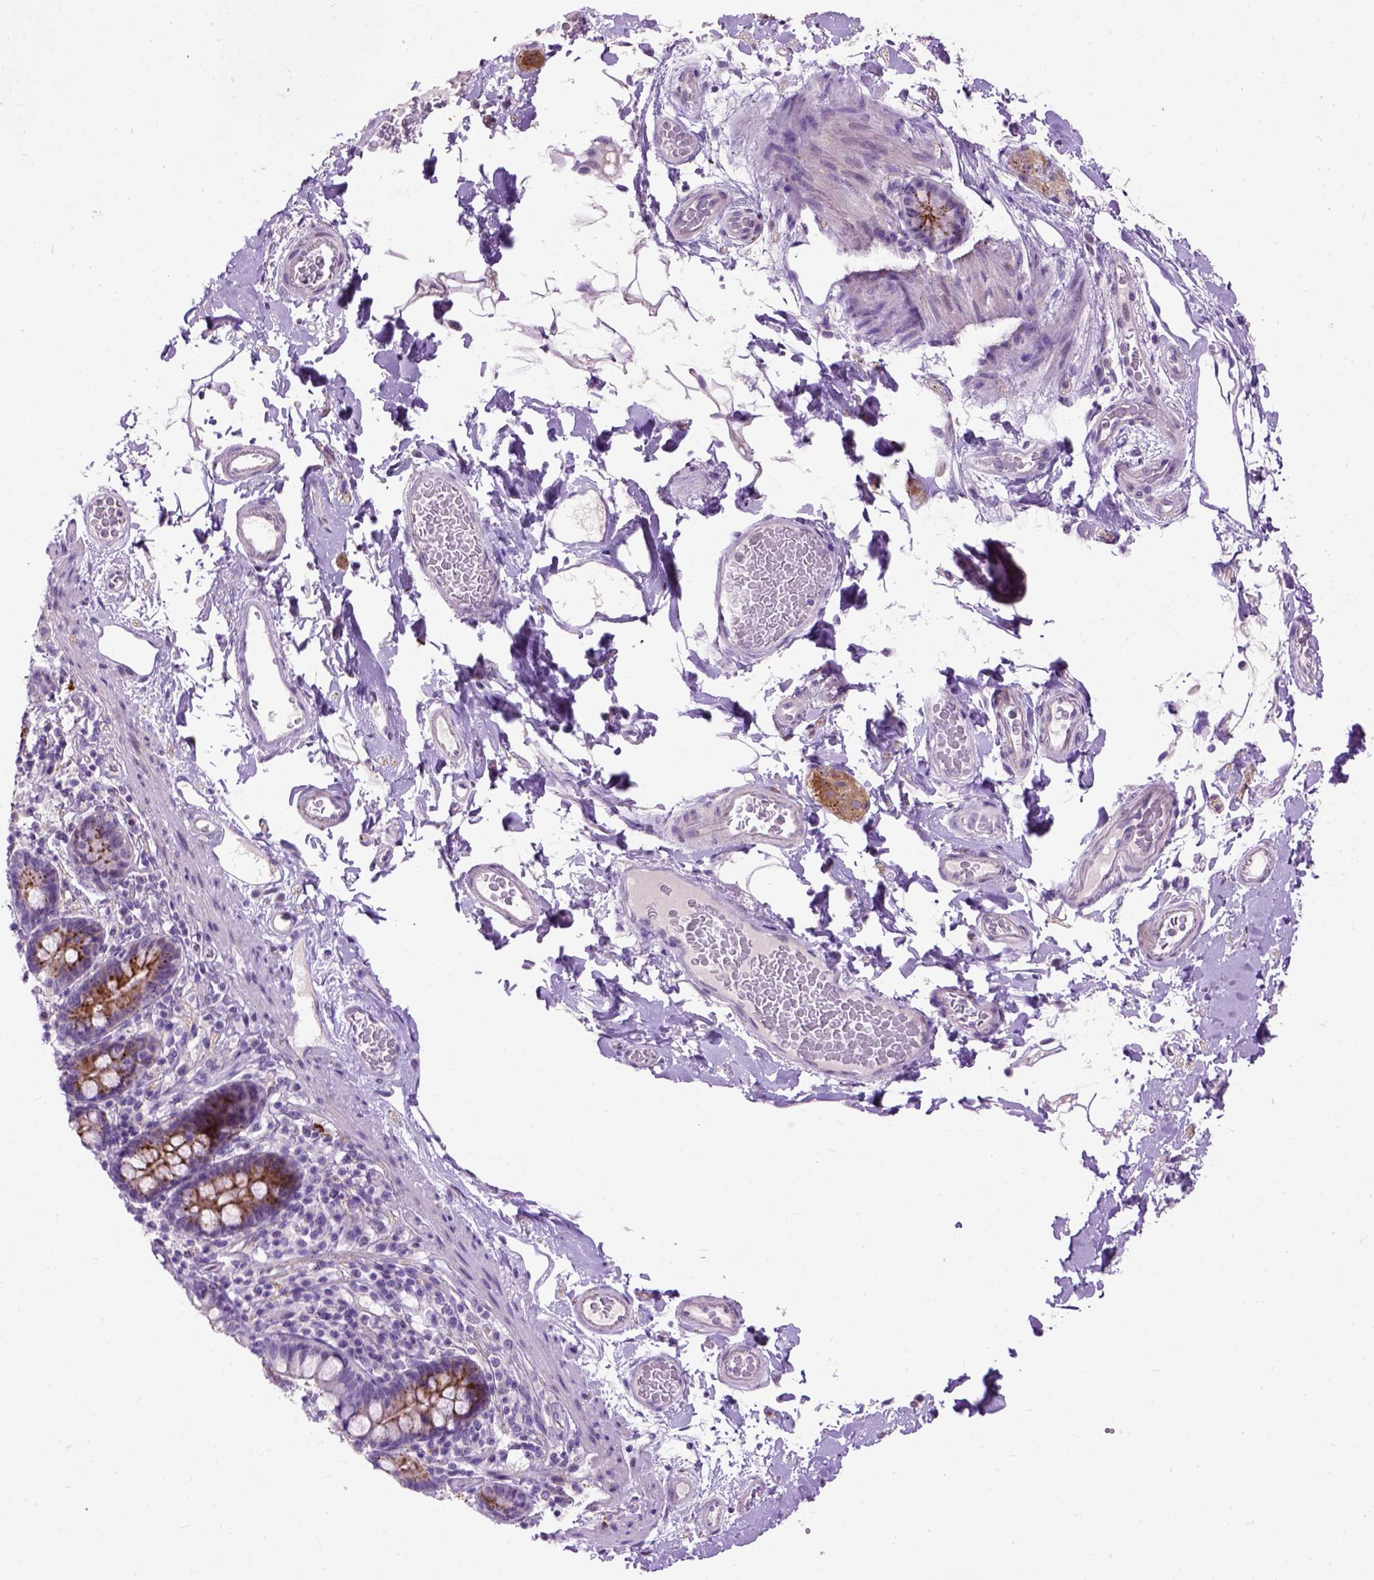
{"staining": {"intensity": "weak", "quantity": "<25%", "location": "cytoplasmic/membranous"}, "tissue": "smooth muscle", "cell_type": "Smooth muscle cells", "image_type": "normal", "snomed": [{"axis": "morphology", "description": "Normal tissue, NOS"}, {"axis": "topography", "description": "Smooth muscle"}, {"axis": "topography", "description": "Colon"}], "caption": "Smooth muscle cells are negative for brown protein staining in normal smooth muscle. (Stains: DAB immunohistochemistry (IHC) with hematoxylin counter stain, Microscopy: brightfield microscopy at high magnification).", "gene": "MAPT", "patient": {"sex": "male", "age": 73}}